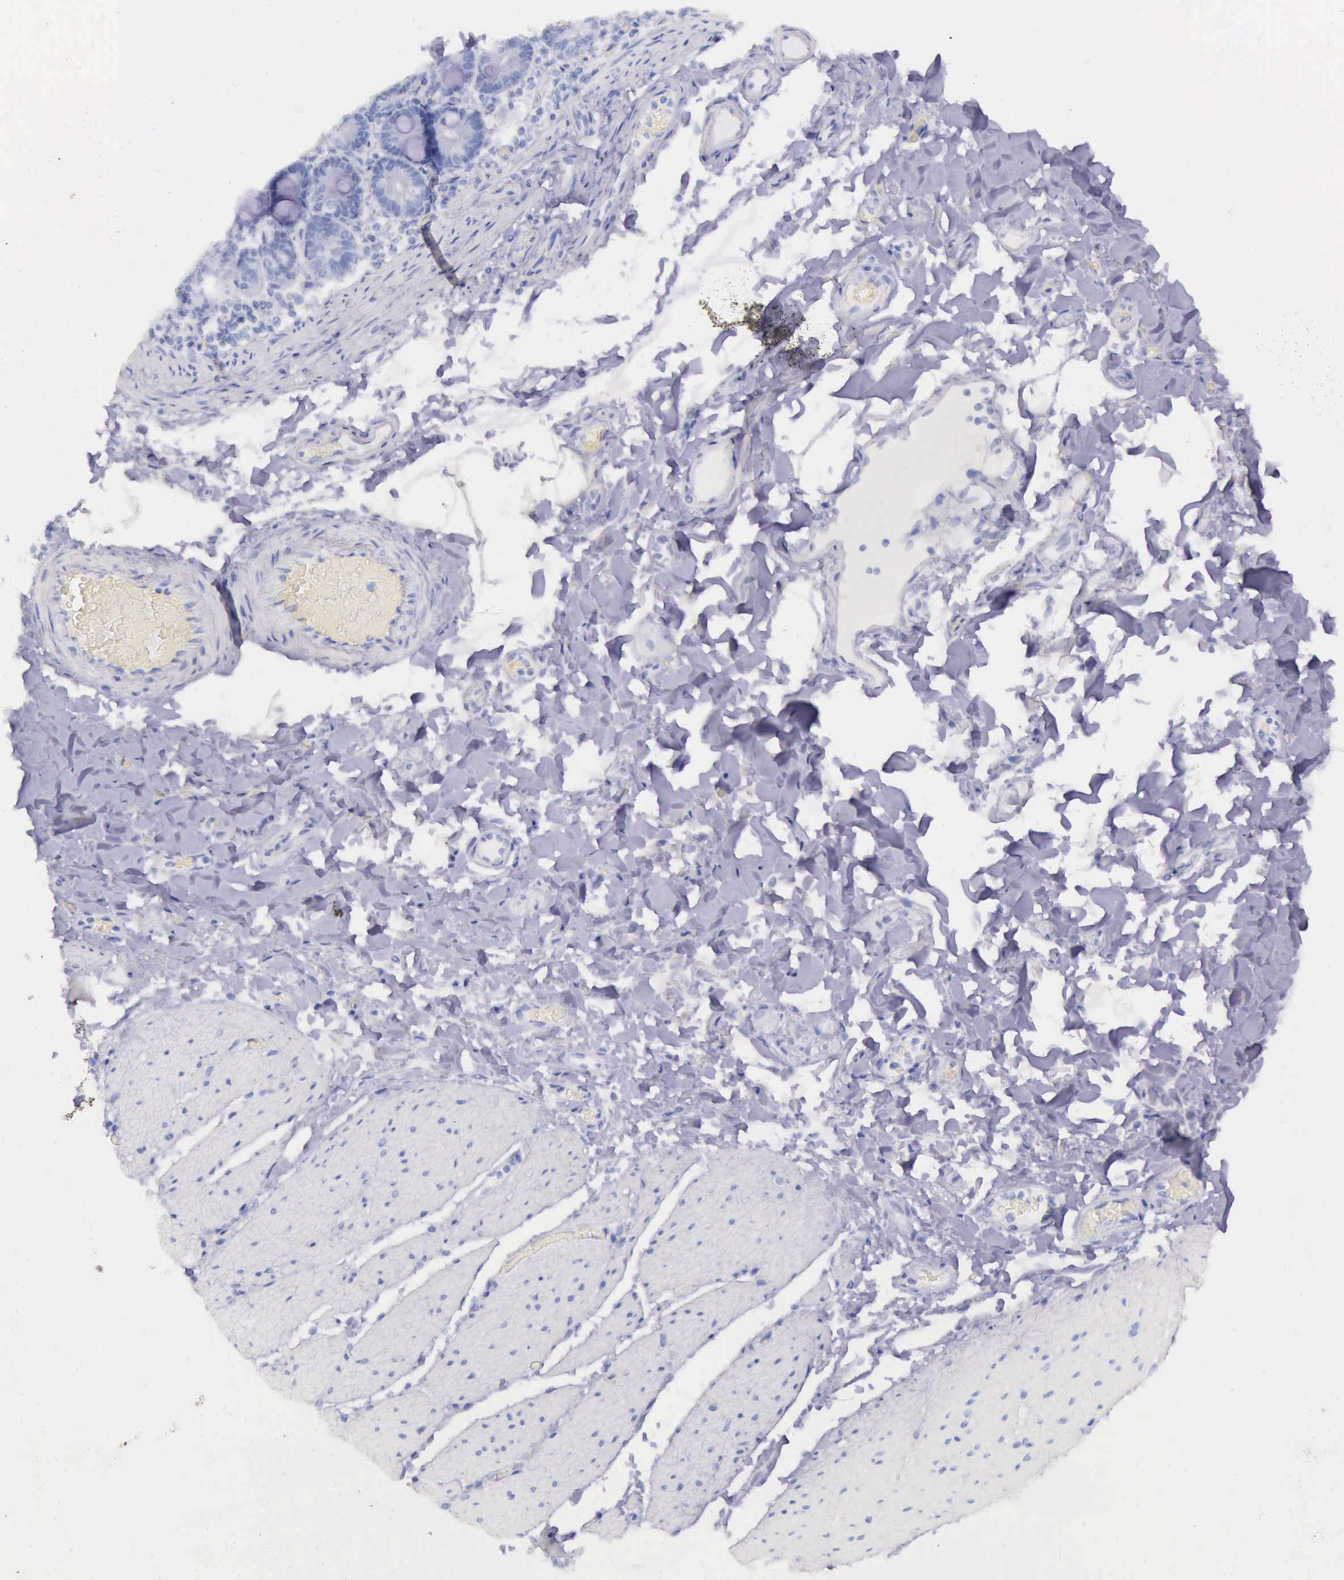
{"staining": {"intensity": "weak", "quantity": ">75%", "location": "cytoplasmic/membranous"}, "tissue": "adipose tissue", "cell_type": "Adipocytes", "image_type": "normal", "snomed": [{"axis": "morphology", "description": "Normal tissue, NOS"}, {"axis": "topography", "description": "Duodenum"}], "caption": "Immunohistochemical staining of unremarkable human adipose tissue displays weak cytoplasmic/membranous protein expression in approximately >75% of adipocytes.", "gene": "ARMCX3", "patient": {"sex": "male", "age": 63}}